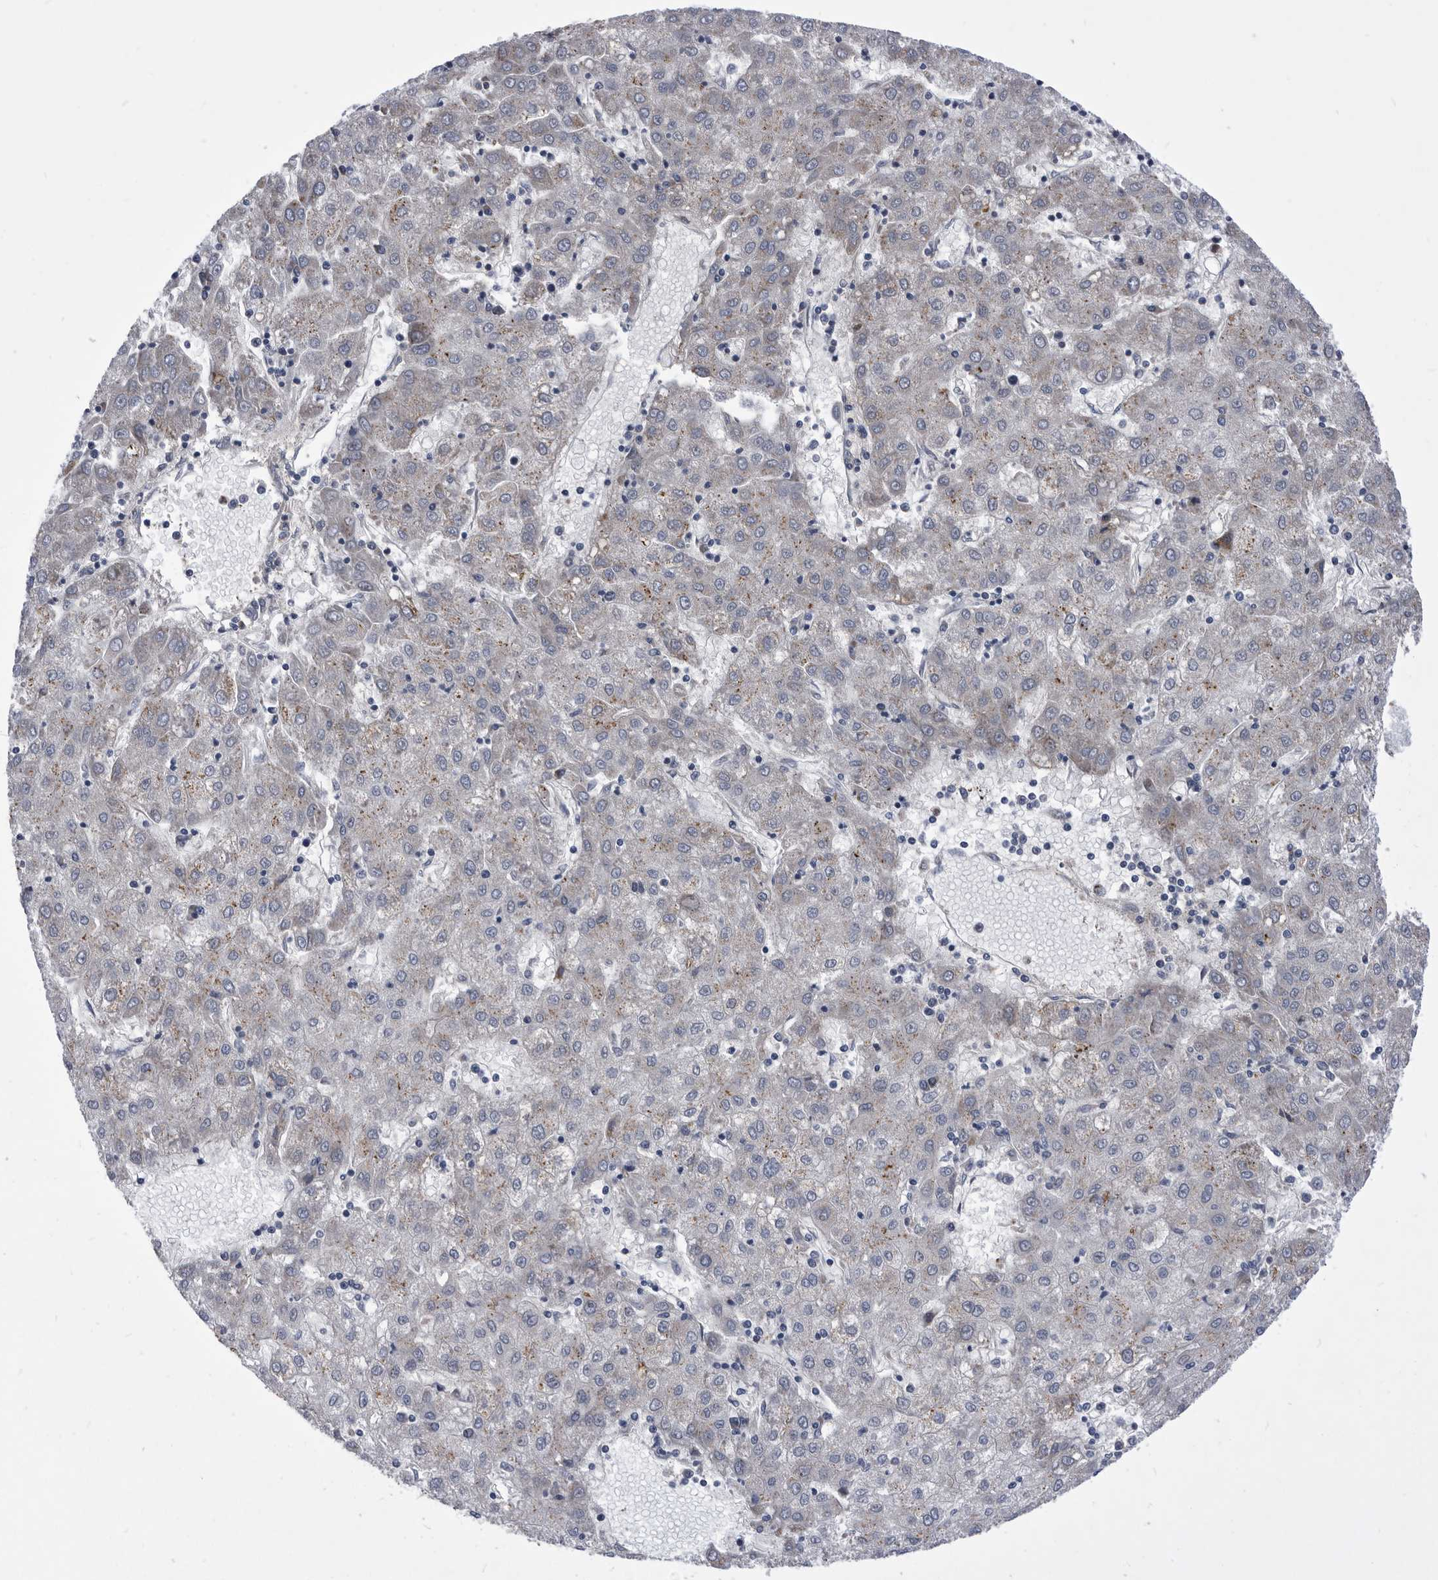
{"staining": {"intensity": "weak", "quantity": "<25%", "location": "cytoplasmic/membranous"}, "tissue": "liver cancer", "cell_type": "Tumor cells", "image_type": "cancer", "snomed": [{"axis": "morphology", "description": "Carcinoma, Hepatocellular, NOS"}, {"axis": "topography", "description": "Liver"}], "caption": "IHC histopathology image of human hepatocellular carcinoma (liver) stained for a protein (brown), which reveals no positivity in tumor cells. (Brightfield microscopy of DAB IHC at high magnification).", "gene": "BAIAP3", "patient": {"sex": "male", "age": 72}}